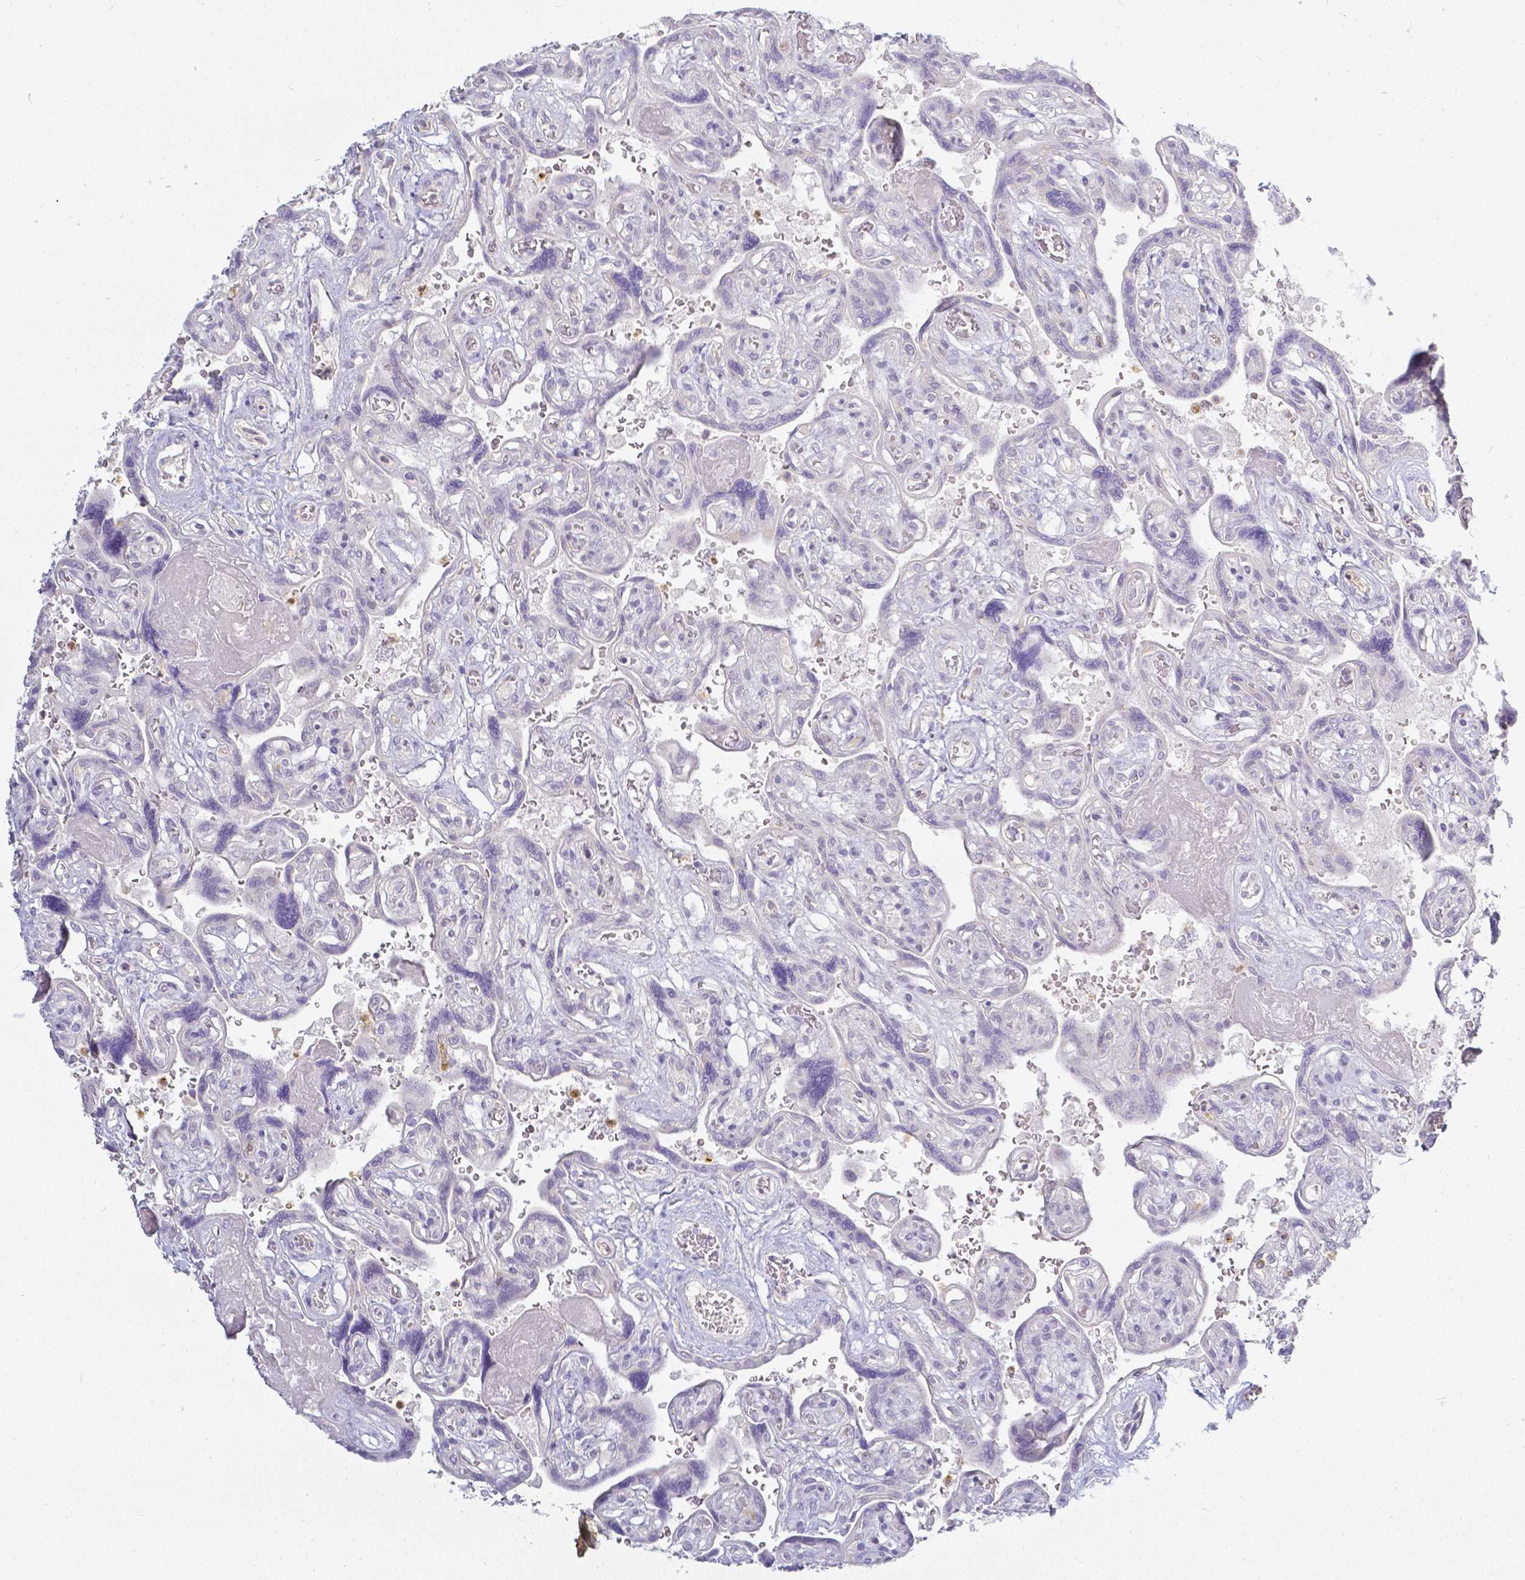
{"staining": {"intensity": "negative", "quantity": "none", "location": "none"}, "tissue": "placenta", "cell_type": "Decidual cells", "image_type": "normal", "snomed": [{"axis": "morphology", "description": "Normal tissue, NOS"}, {"axis": "topography", "description": "Placenta"}], "caption": "DAB (3,3'-diaminobenzidine) immunohistochemical staining of benign placenta exhibits no significant expression in decidual cells. Nuclei are stained in blue.", "gene": "KCNH1", "patient": {"sex": "female", "age": 32}}